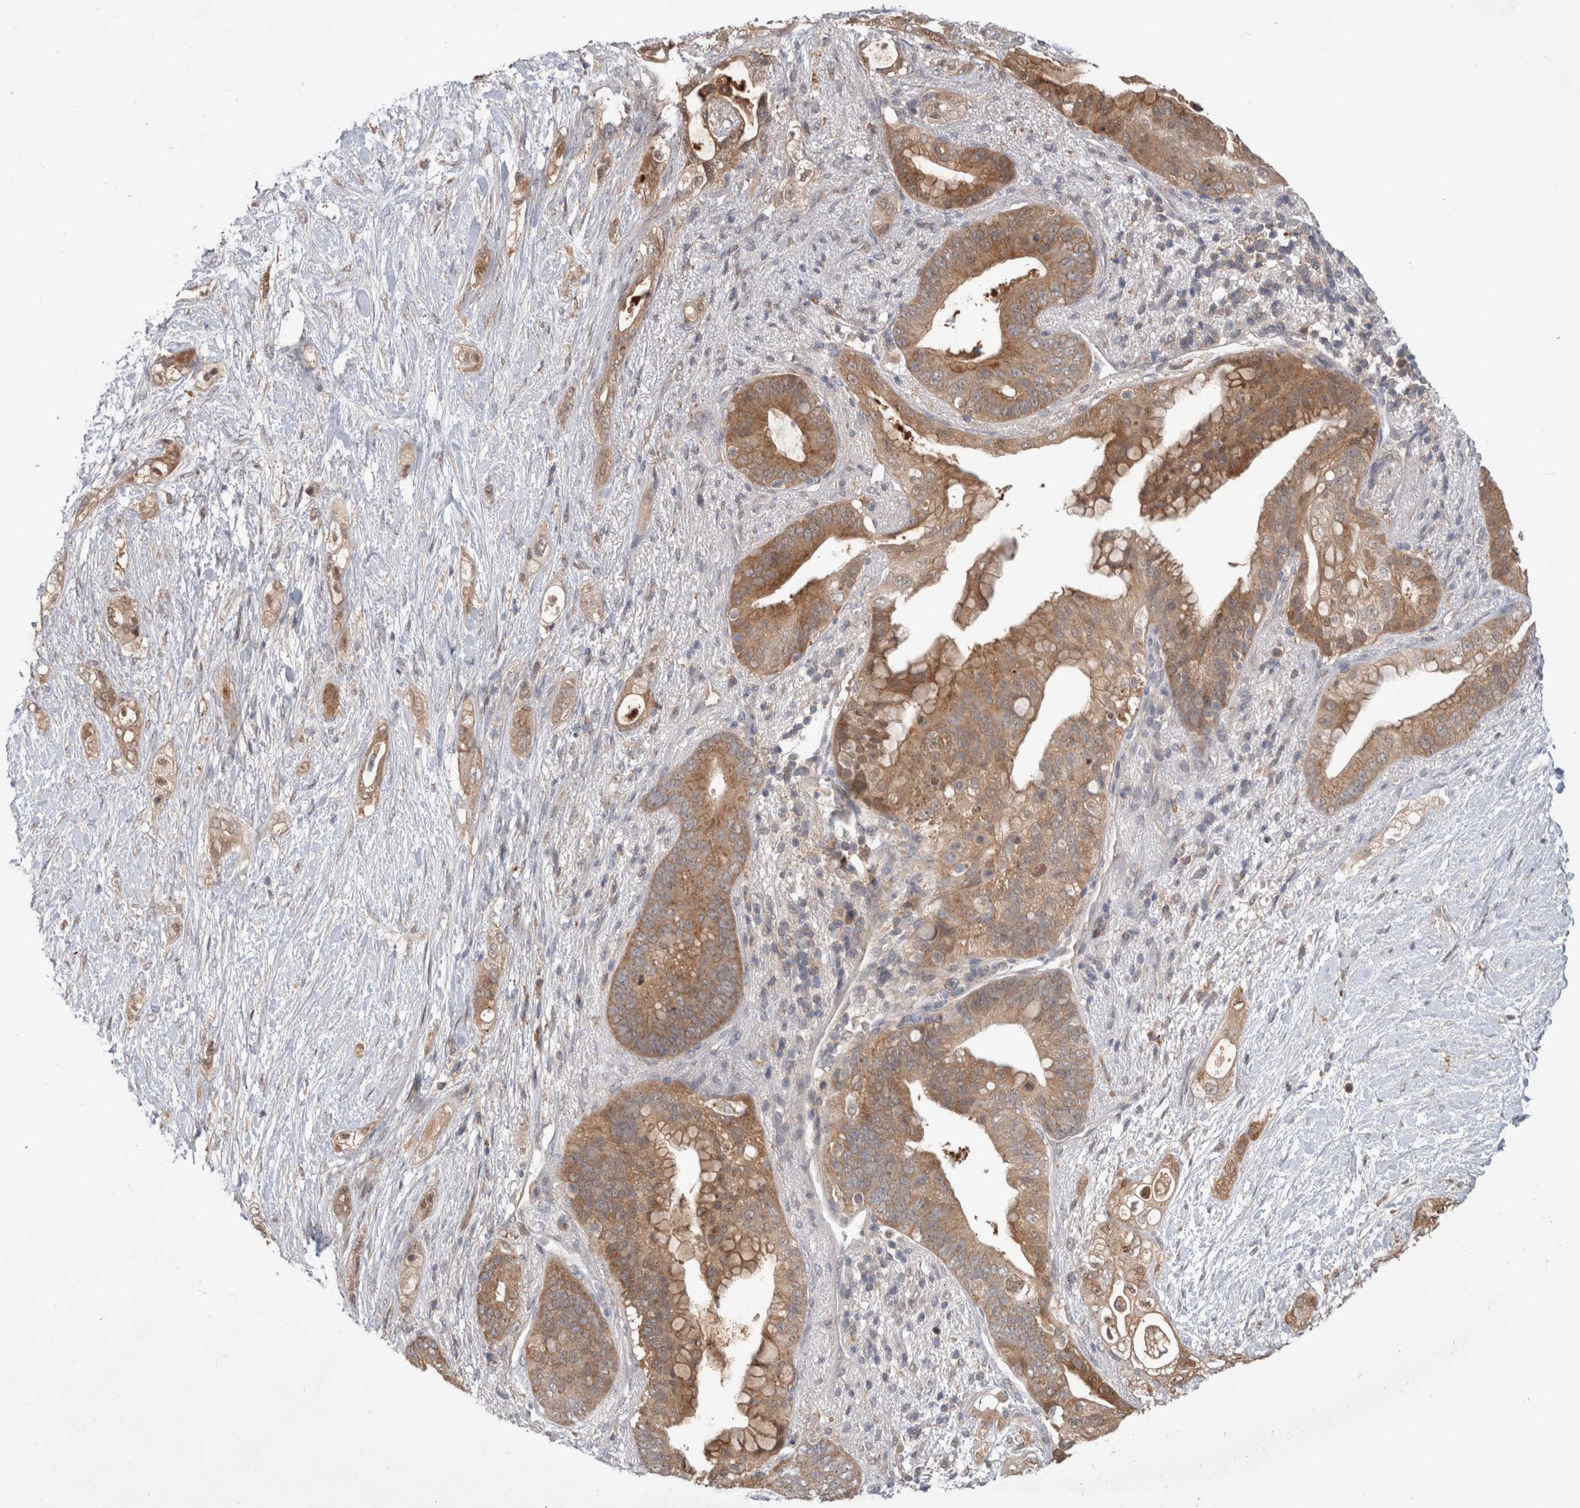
{"staining": {"intensity": "moderate", "quantity": ">75%", "location": "cytoplasmic/membranous"}, "tissue": "pancreatic cancer", "cell_type": "Tumor cells", "image_type": "cancer", "snomed": [{"axis": "morphology", "description": "Adenocarcinoma, NOS"}, {"axis": "topography", "description": "Pancreas"}], "caption": "This is an image of immunohistochemistry staining of adenocarcinoma (pancreatic), which shows moderate positivity in the cytoplasmic/membranous of tumor cells.", "gene": "MRPL37", "patient": {"sex": "male", "age": 53}}